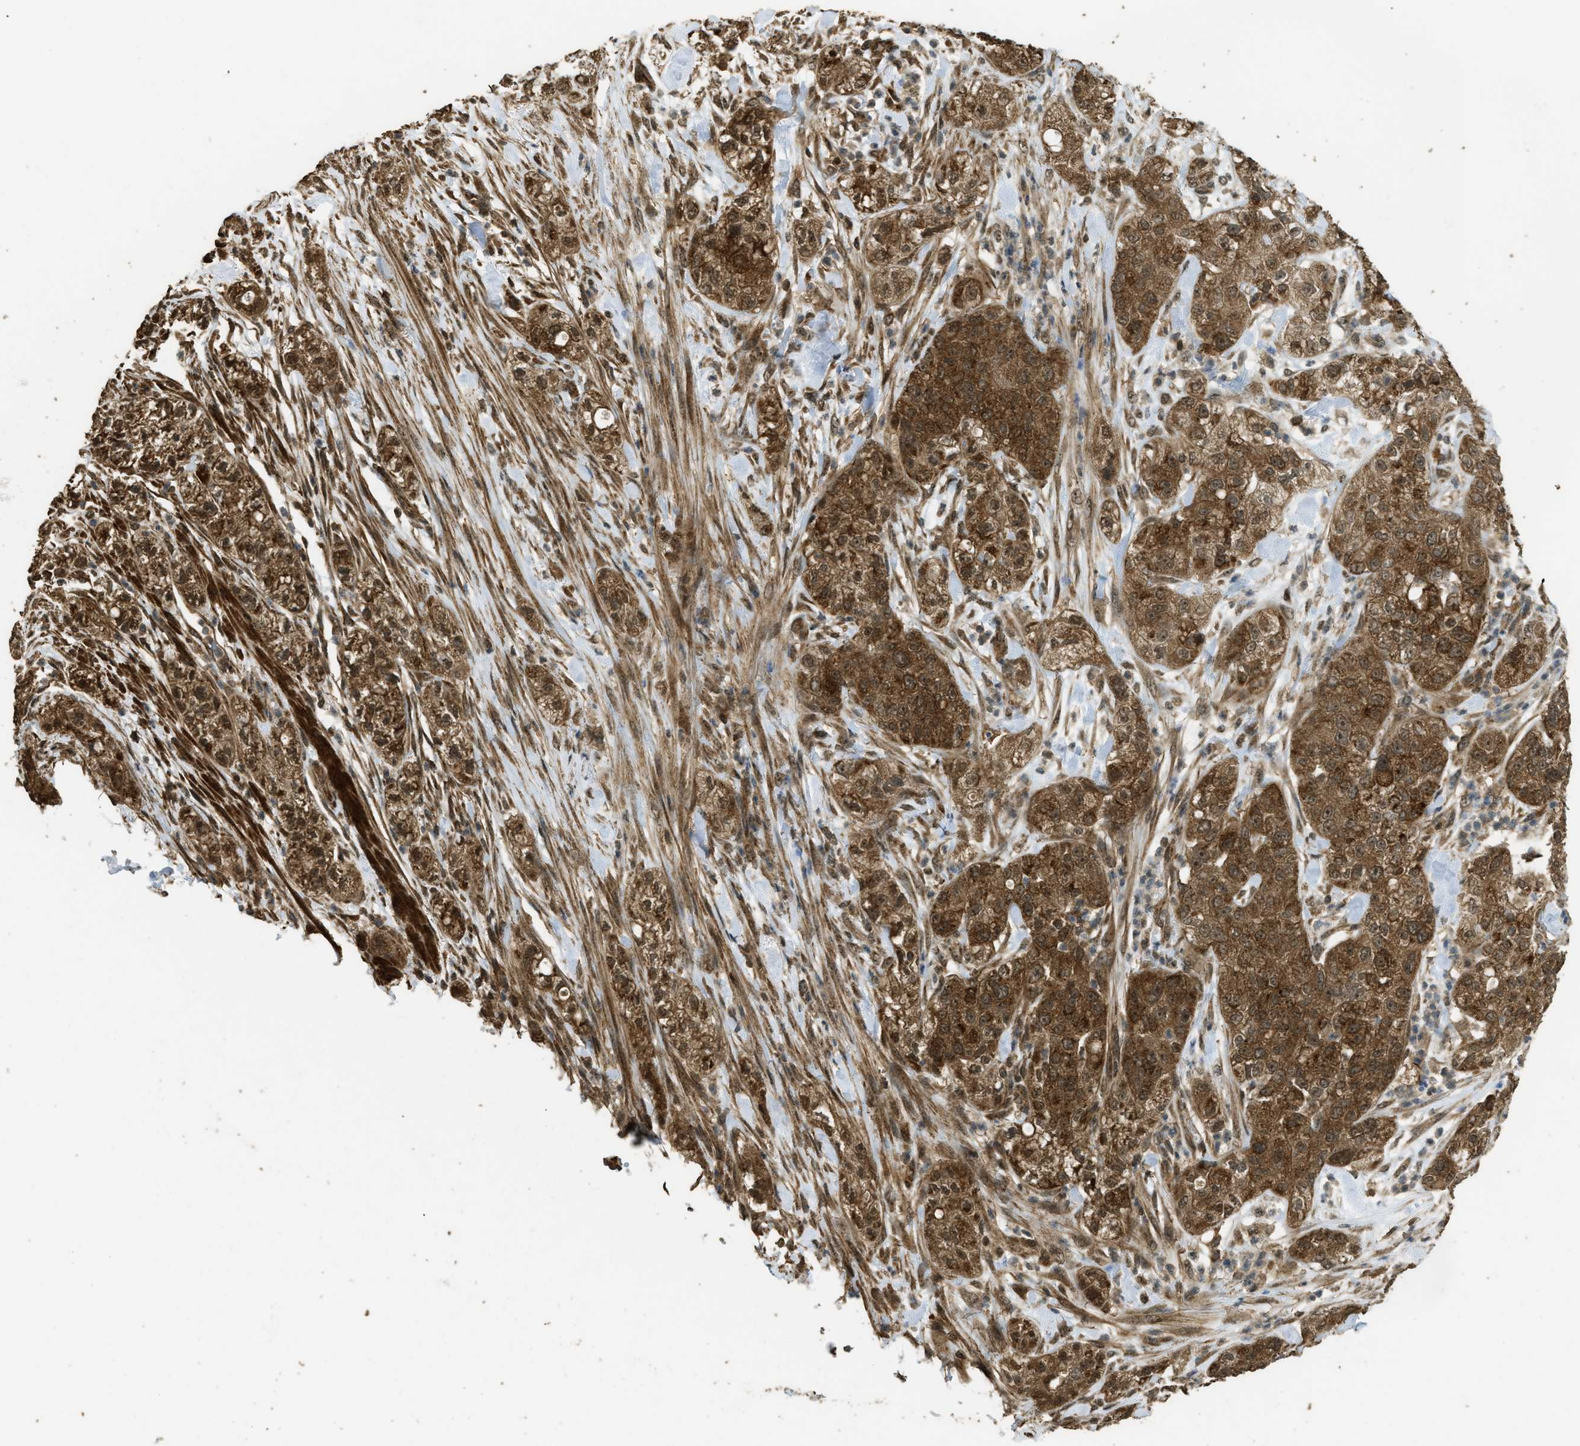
{"staining": {"intensity": "strong", "quantity": ">75%", "location": "cytoplasmic/membranous,nuclear"}, "tissue": "pancreatic cancer", "cell_type": "Tumor cells", "image_type": "cancer", "snomed": [{"axis": "morphology", "description": "Adenocarcinoma, NOS"}, {"axis": "topography", "description": "Pancreas"}], "caption": "Tumor cells exhibit high levels of strong cytoplasmic/membranous and nuclear expression in approximately >75% of cells in human pancreatic cancer. The protein is shown in brown color, while the nuclei are stained blue.", "gene": "CTPS1", "patient": {"sex": "female", "age": 78}}